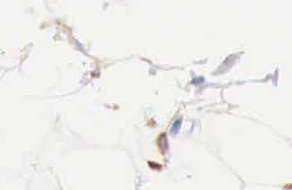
{"staining": {"intensity": "moderate", "quantity": "25%-75%", "location": "nuclear"}, "tissue": "adipose tissue", "cell_type": "Adipocytes", "image_type": "normal", "snomed": [{"axis": "morphology", "description": "Normal tissue, NOS"}, {"axis": "topography", "description": "Breast"}], "caption": "This is a micrograph of IHC staining of unremarkable adipose tissue, which shows moderate expression in the nuclear of adipocytes.", "gene": "SP1", "patient": {"sex": "female", "age": 45}}